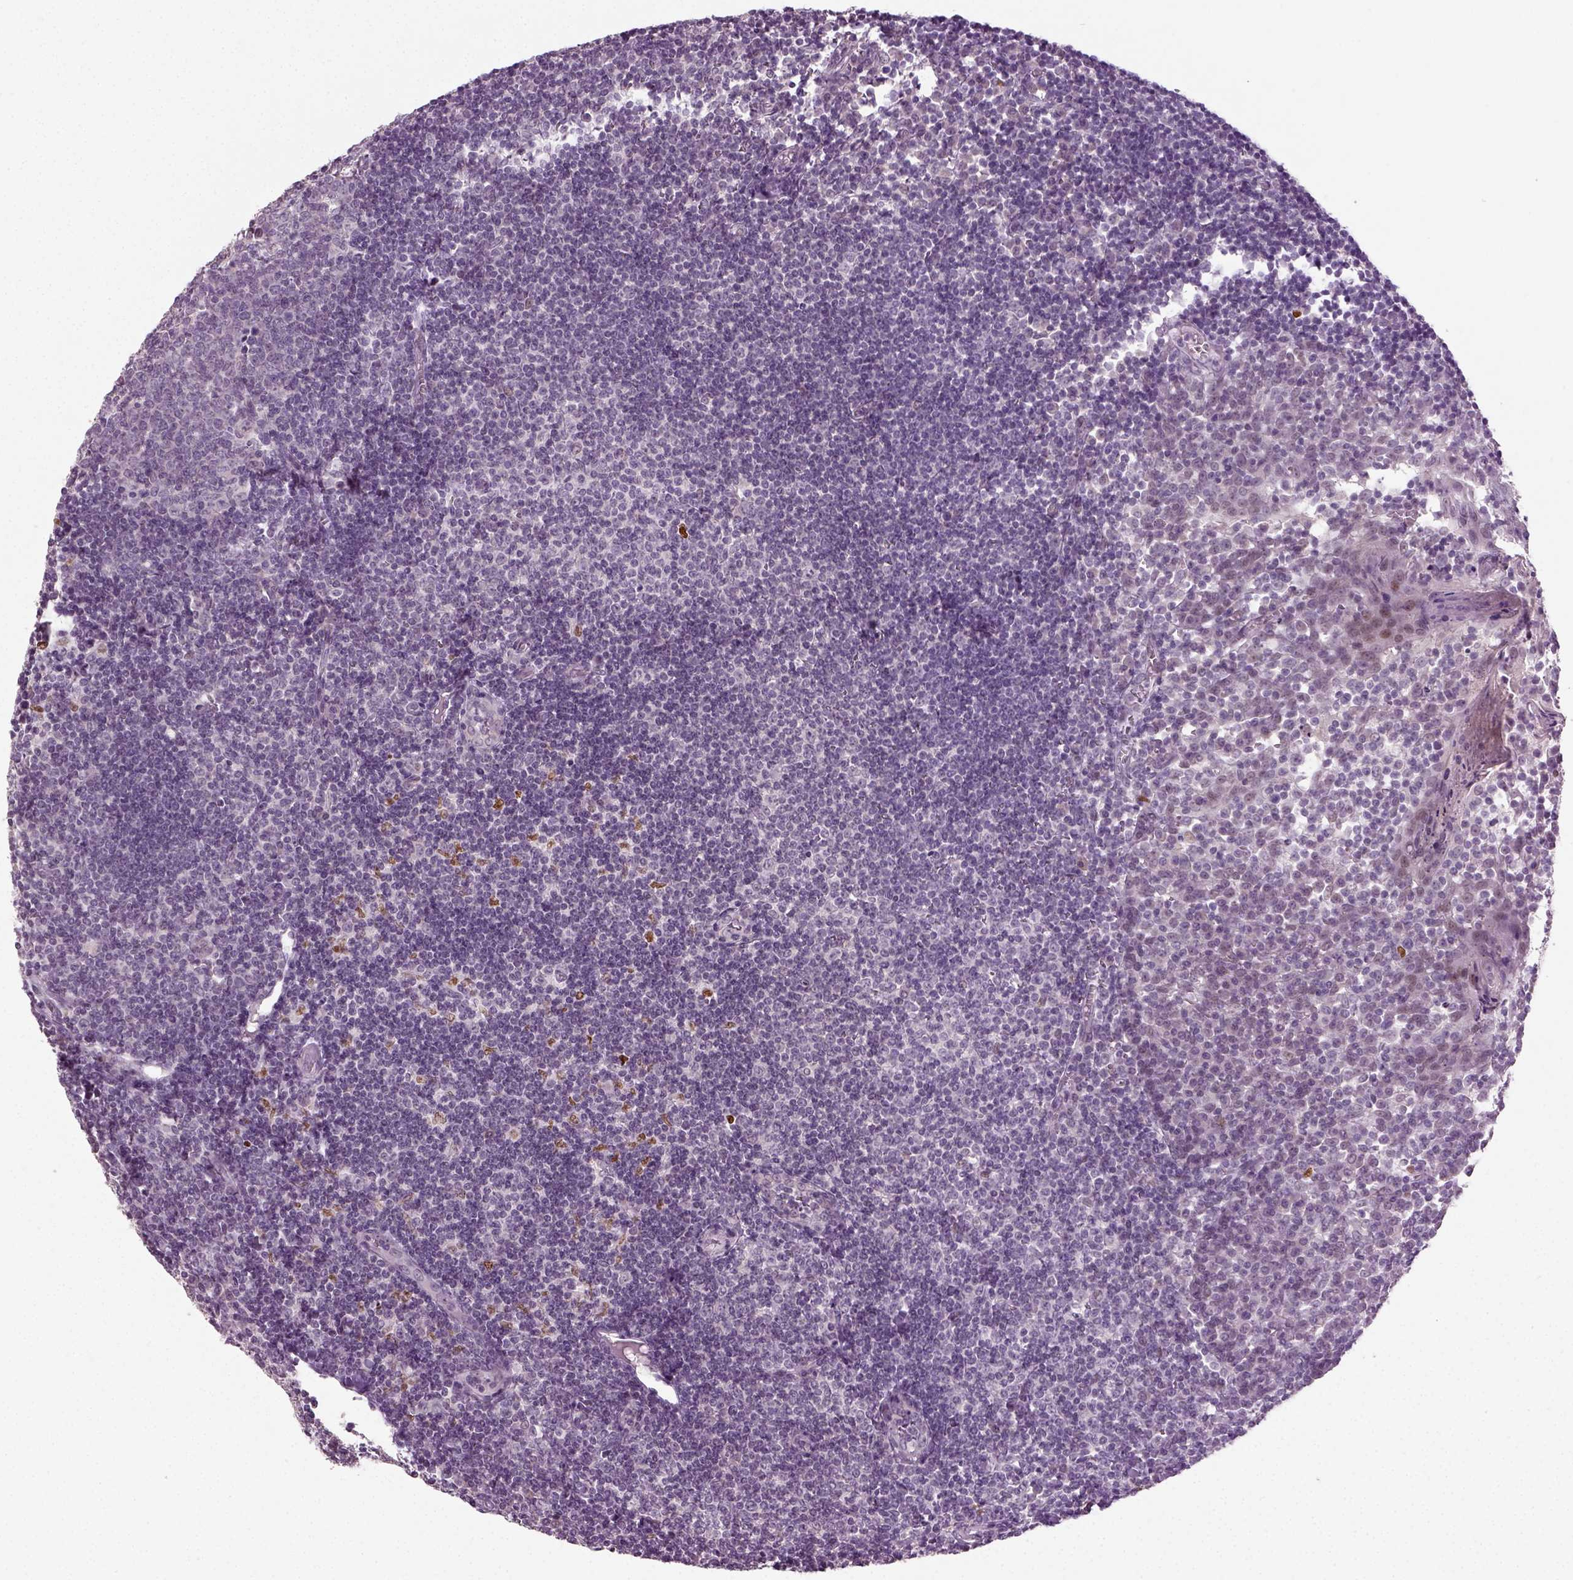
{"staining": {"intensity": "negative", "quantity": "none", "location": "none"}, "tissue": "tonsil", "cell_type": "Germinal center cells", "image_type": "normal", "snomed": [{"axis": "morphology", "description": "Normal tissue, NOS"}, {"axis": "topography", "description": "Tonsil"}], "caption": "Photomicrograph shows no protein positivity in germinal center cells of normal tonsil.", "gene": "SYNGAP1", "patient": {"sex": "female", "age": 12}}